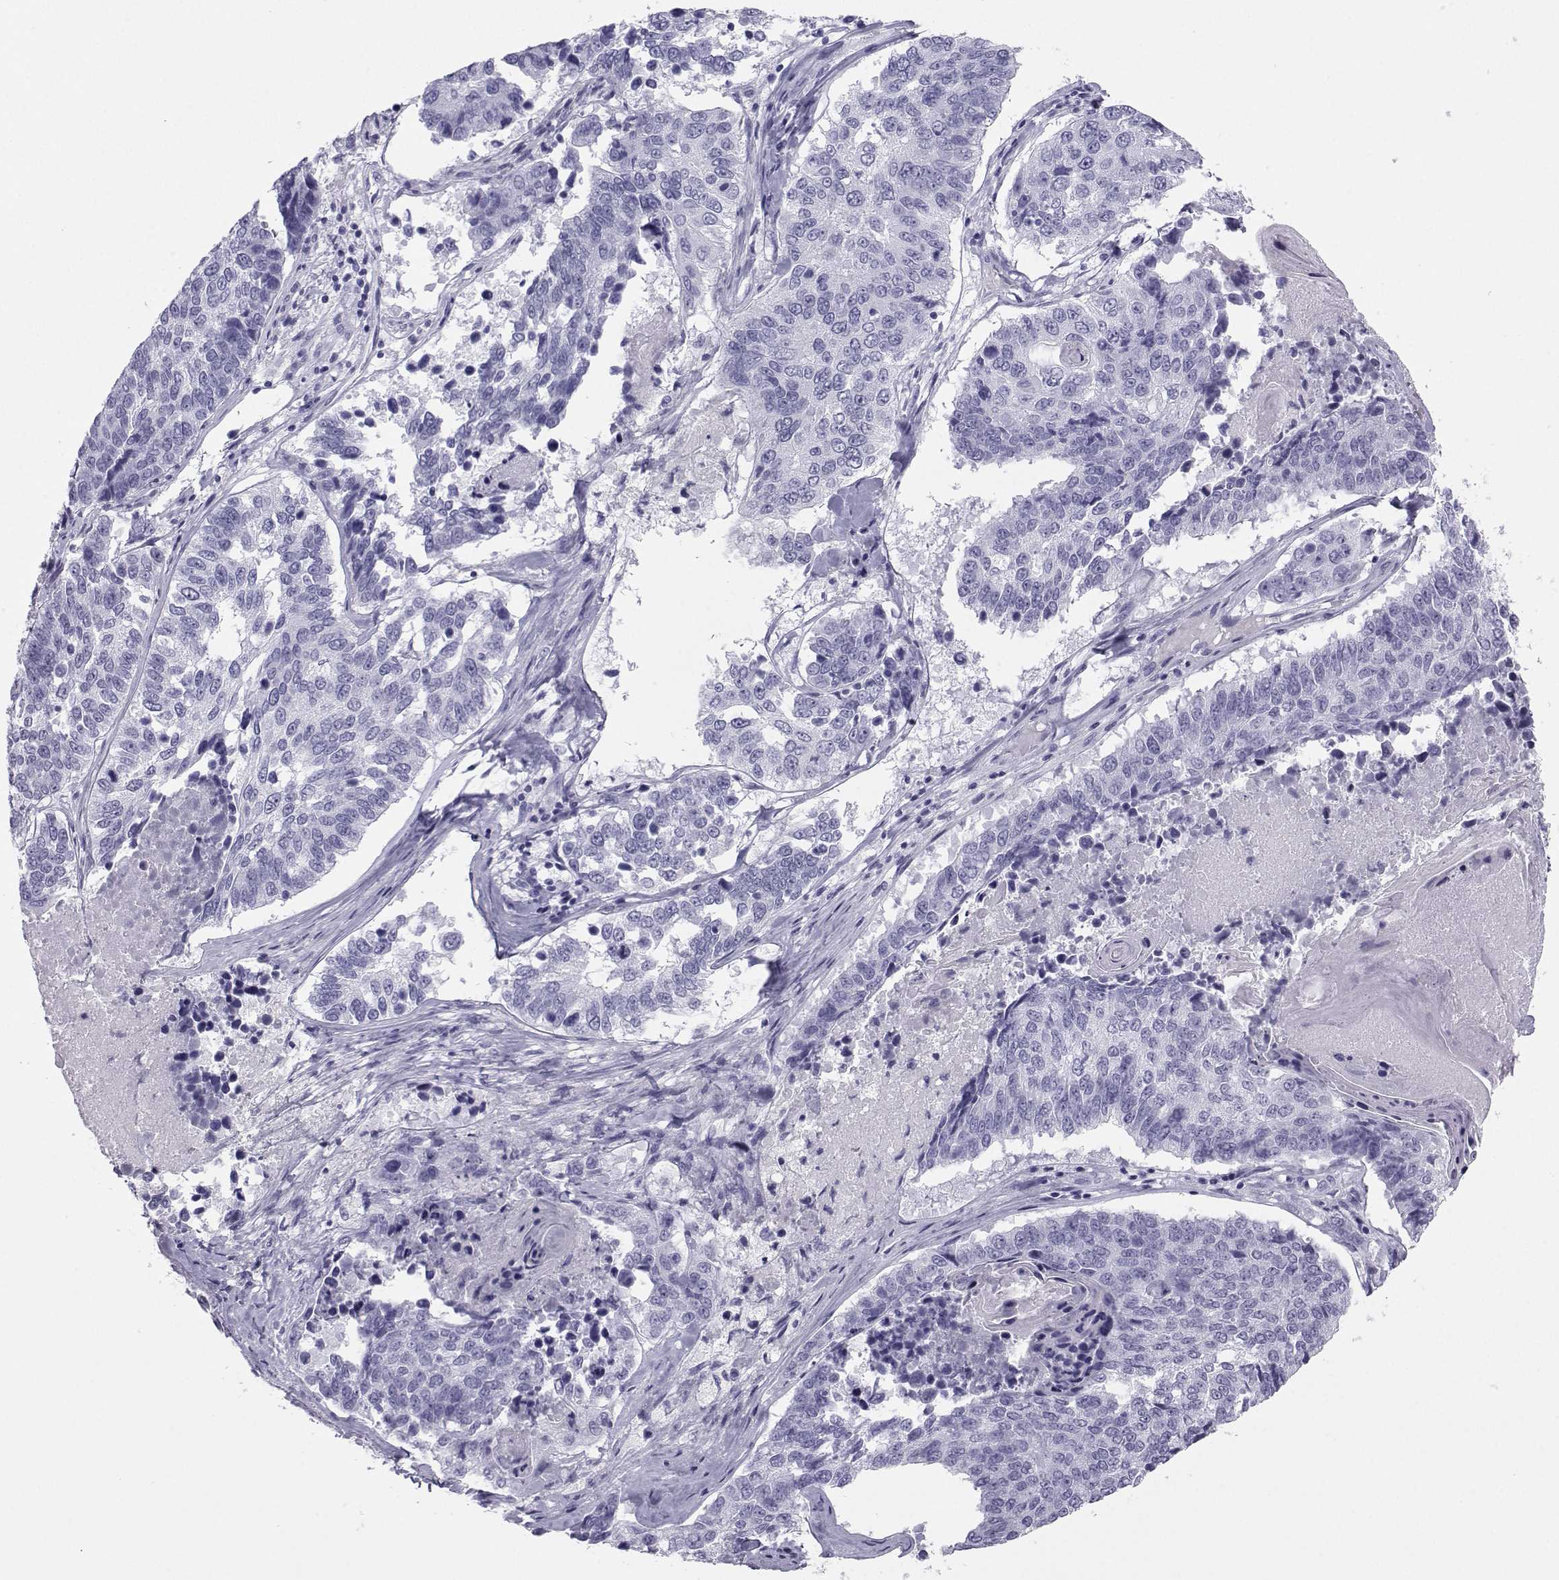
{"staining": {"intensity": "negative", "quantity": "none", "location": "none"}, "tissue": "lung cancer", "cell_type": "Tumor cells", "image_type": "cancer", "snomed": [{"axis": "morphology", "description": "Squamous cell carcinoma, NOS"}, {"axis": "topography", "description": "Lung"}], "caption": "Micrograph shows no significant protein positivity in tumor cells of lung cancer.", "gene": "SST", "patient": {"sex": "male", "age": 73}}